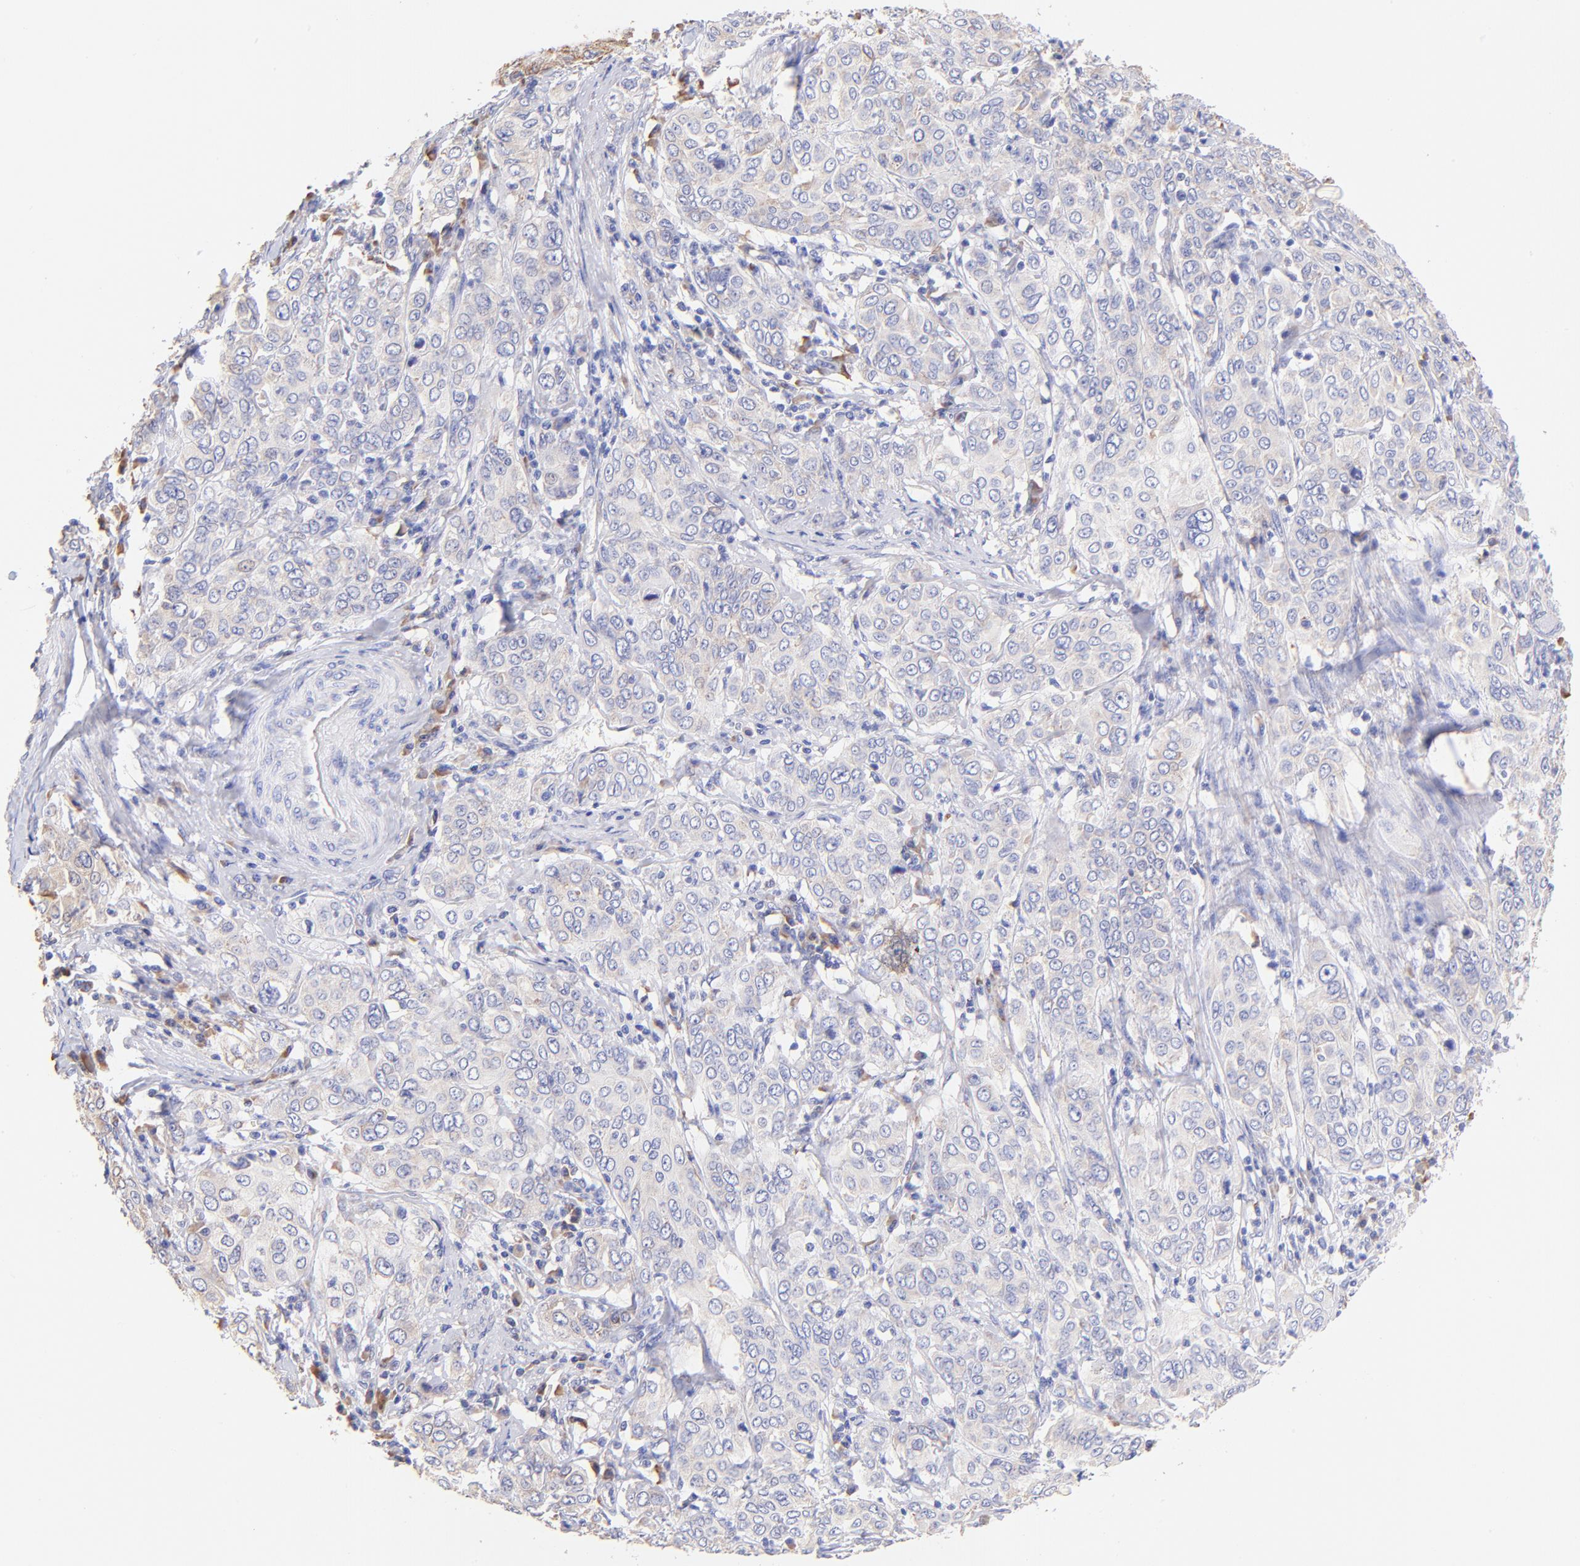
{"staining": {"intensity": "weak", "quantity": "<25%", "location": "cytoplasmic/membranous"}, "tissue": "cervical cancer", "cell_type": "Tumor cells", "image_type": "cancer", "snomed": [{"axis": "morphology", "description": "Squamous cell carcinoma, NOS"}, {"axis": "topography", "description": "Cervix"}], "caption": "Immunohistochemical staining of human cervical cancer reveals no significant staining in tumor cells.", "gene": "RPL30", "patient": {"sex": "female", "age": 38}}